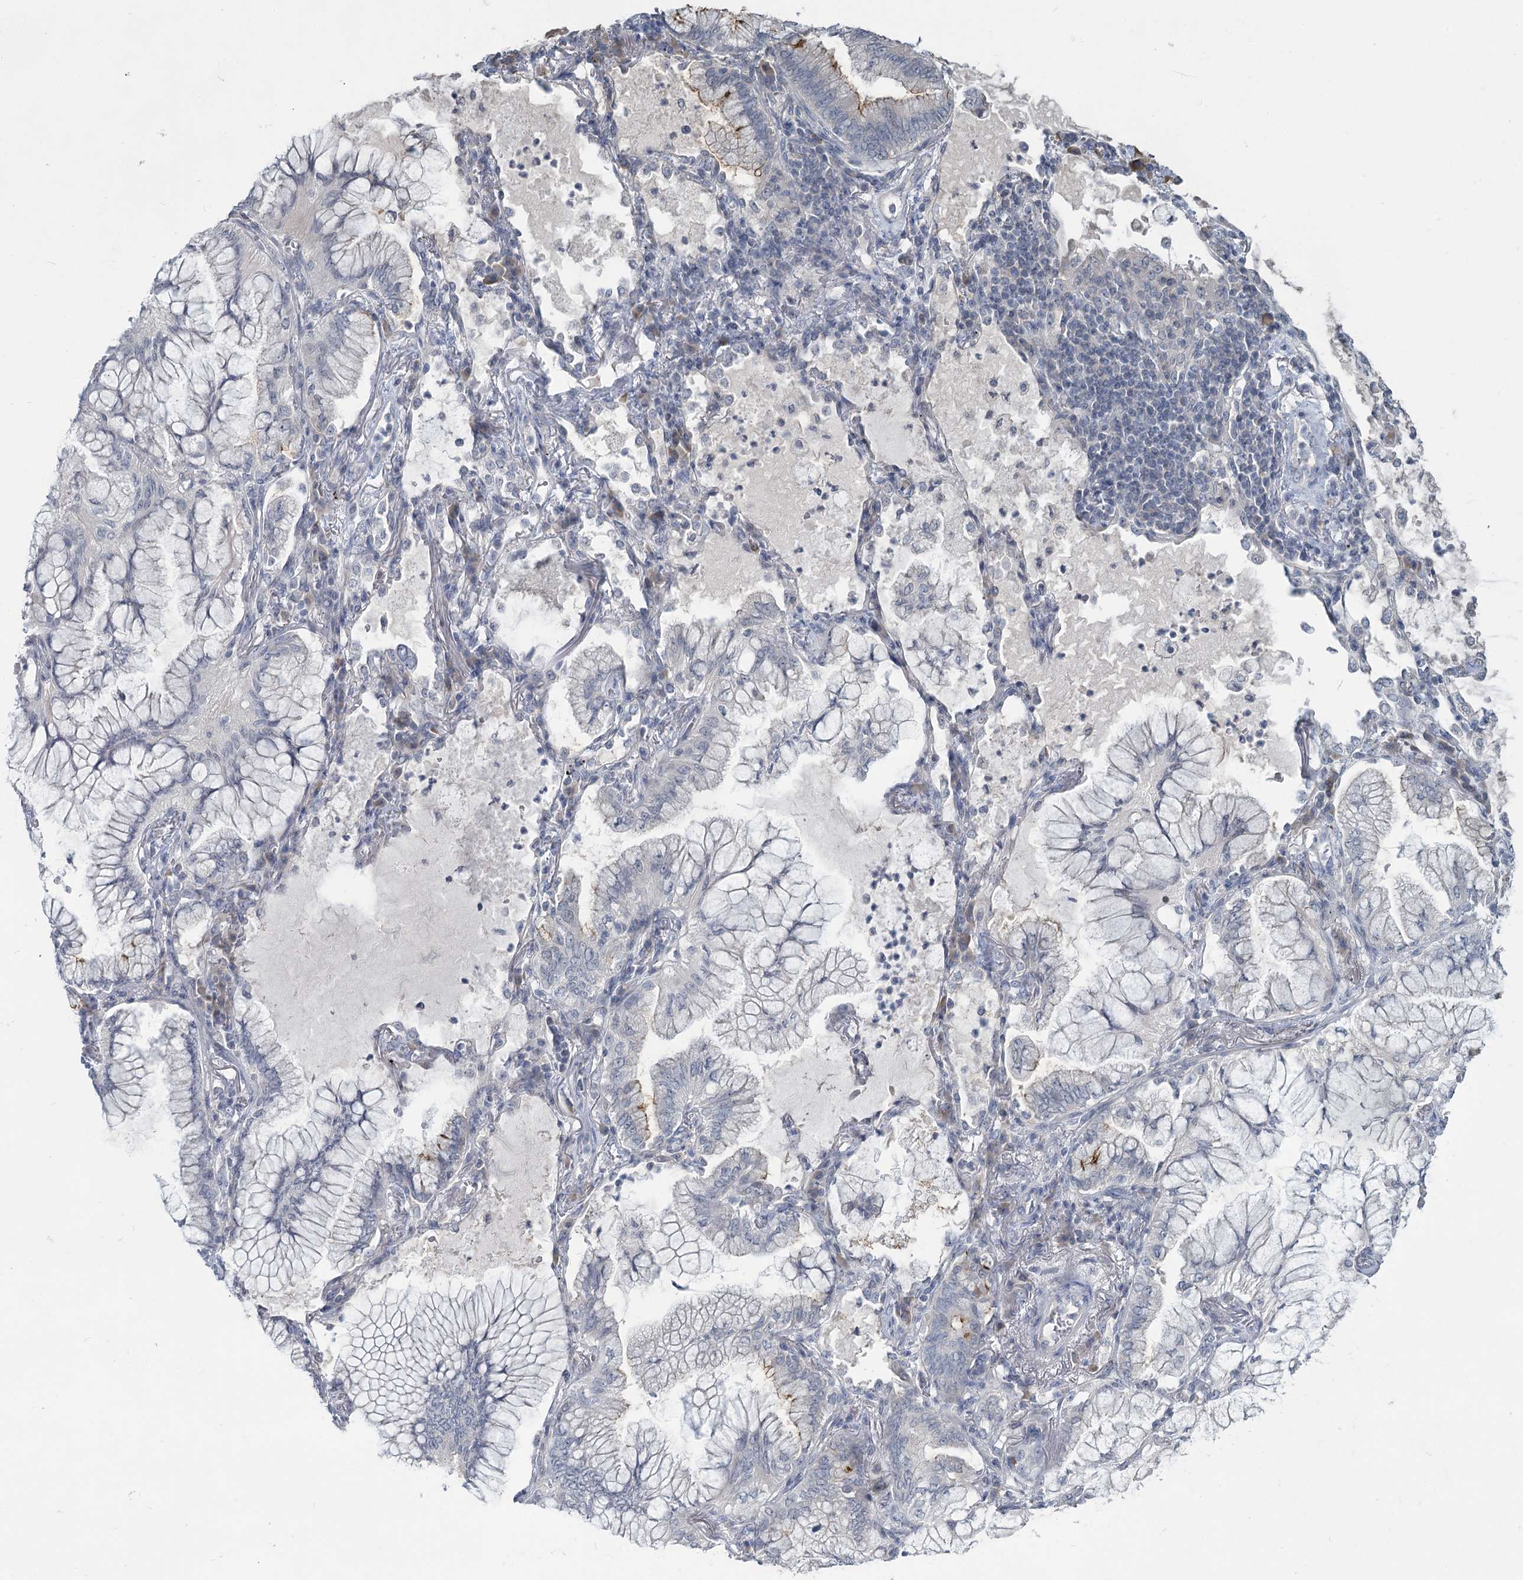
{"staining": {"intensity": "negative", "quantity": "none", "location": "none"}, "tissue": "lung cancer", "cell_type": "Tumor cells", "image_type": "cancer", "snomed": [{"axis": "morphology", "description": "Adenocarcinoma, NOS"}, {"axis": "topography", "description": "Lung"}], "caption": "This is an immunohistochemistry (IHC) photomicrograph of lung adenocarcinoma. There is no staining in tumor cells.", "gene": "SLC9A3", "patient": {"sex": "female", "age": 70}}